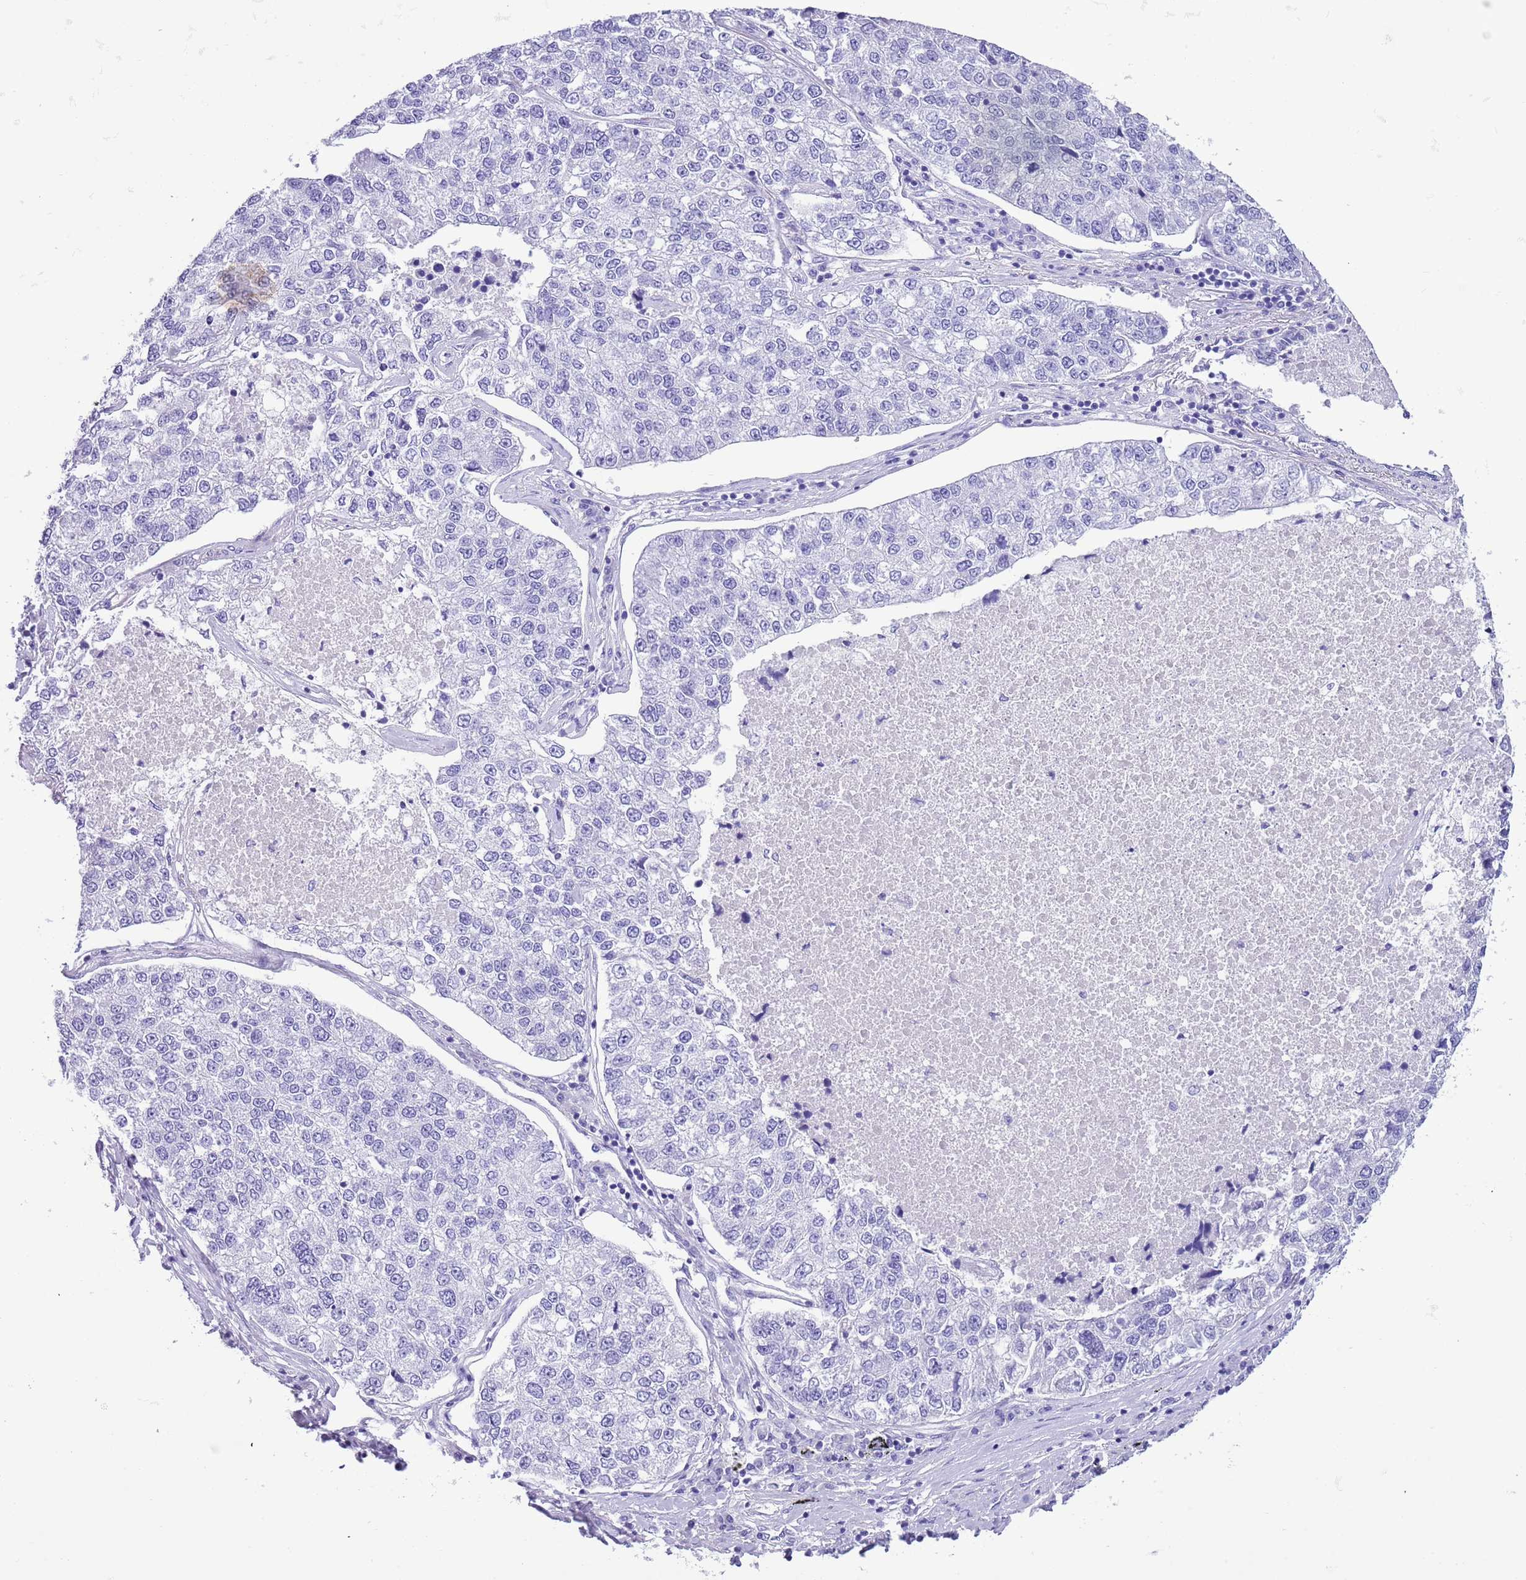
{"staining": {"intensity": "negative", "quantity": "none", "location": "none"}, "tissue": "lung cancer", "cell_type": "Tumor cells", "image_type": "cancer", "snomed": [{"axis": "morphology", "description": "Adenocarcinoma, NOS"}, {"axis": "topography", "description": "Lung"}], "caption": "The histopathology image demonstrates no staining of tumor cells in lung cancer.", "gene": "TBC1D10B", "patient": {"sex": "male", "age": 49}}